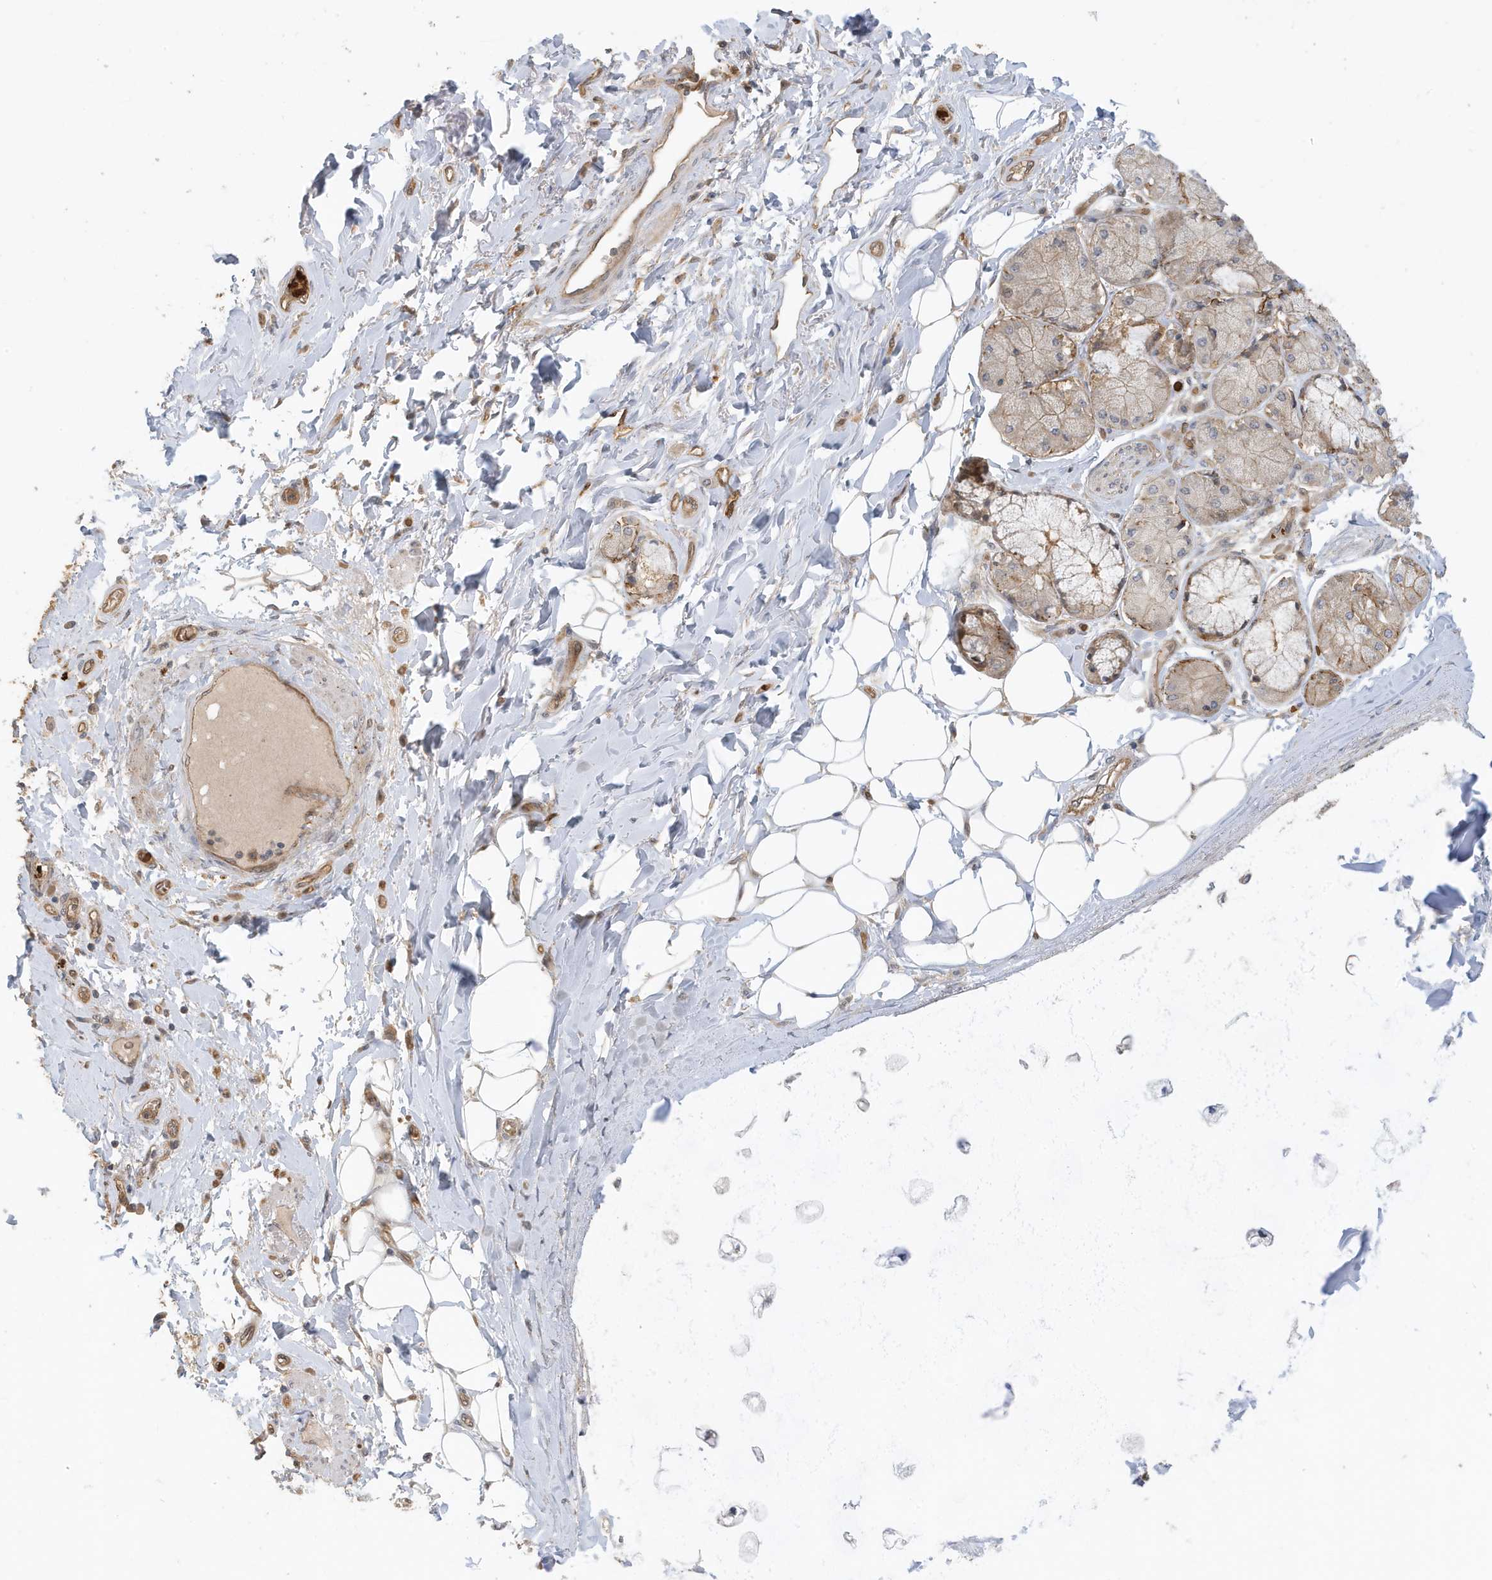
{"staining": {"intensity": "moderate", "quantity": ">75%", "location": "cytoplasmic/membranous"}, "tissue": "adipose tissue", "cell_type": "Adipocytes", "image_type": "normal", "snomed": [{"axis": "morphology", "description": "Normal tissue, NOS"}, {"axis": "topography", "description": "Cartilage tissue"}, {"axis": "topography", "description": "Bronchus"}, {"axis": "topography", "description": "Lung"}, {"axis": "topography", "description": "Peripheral nerve tissue"}], "caption": "Adipose tissue was stained to show a protein in brown. There is medium levels of moderate cytoplasmic/membranous expression in about >75% of adipocytes. The protein of interest is stained brown, and the nuclei are stained in blue (DAB IHC with brightfield microscopy, high magnification).", "gene": "FYCO1", "patient": {"sex": "female", "age": 49}}